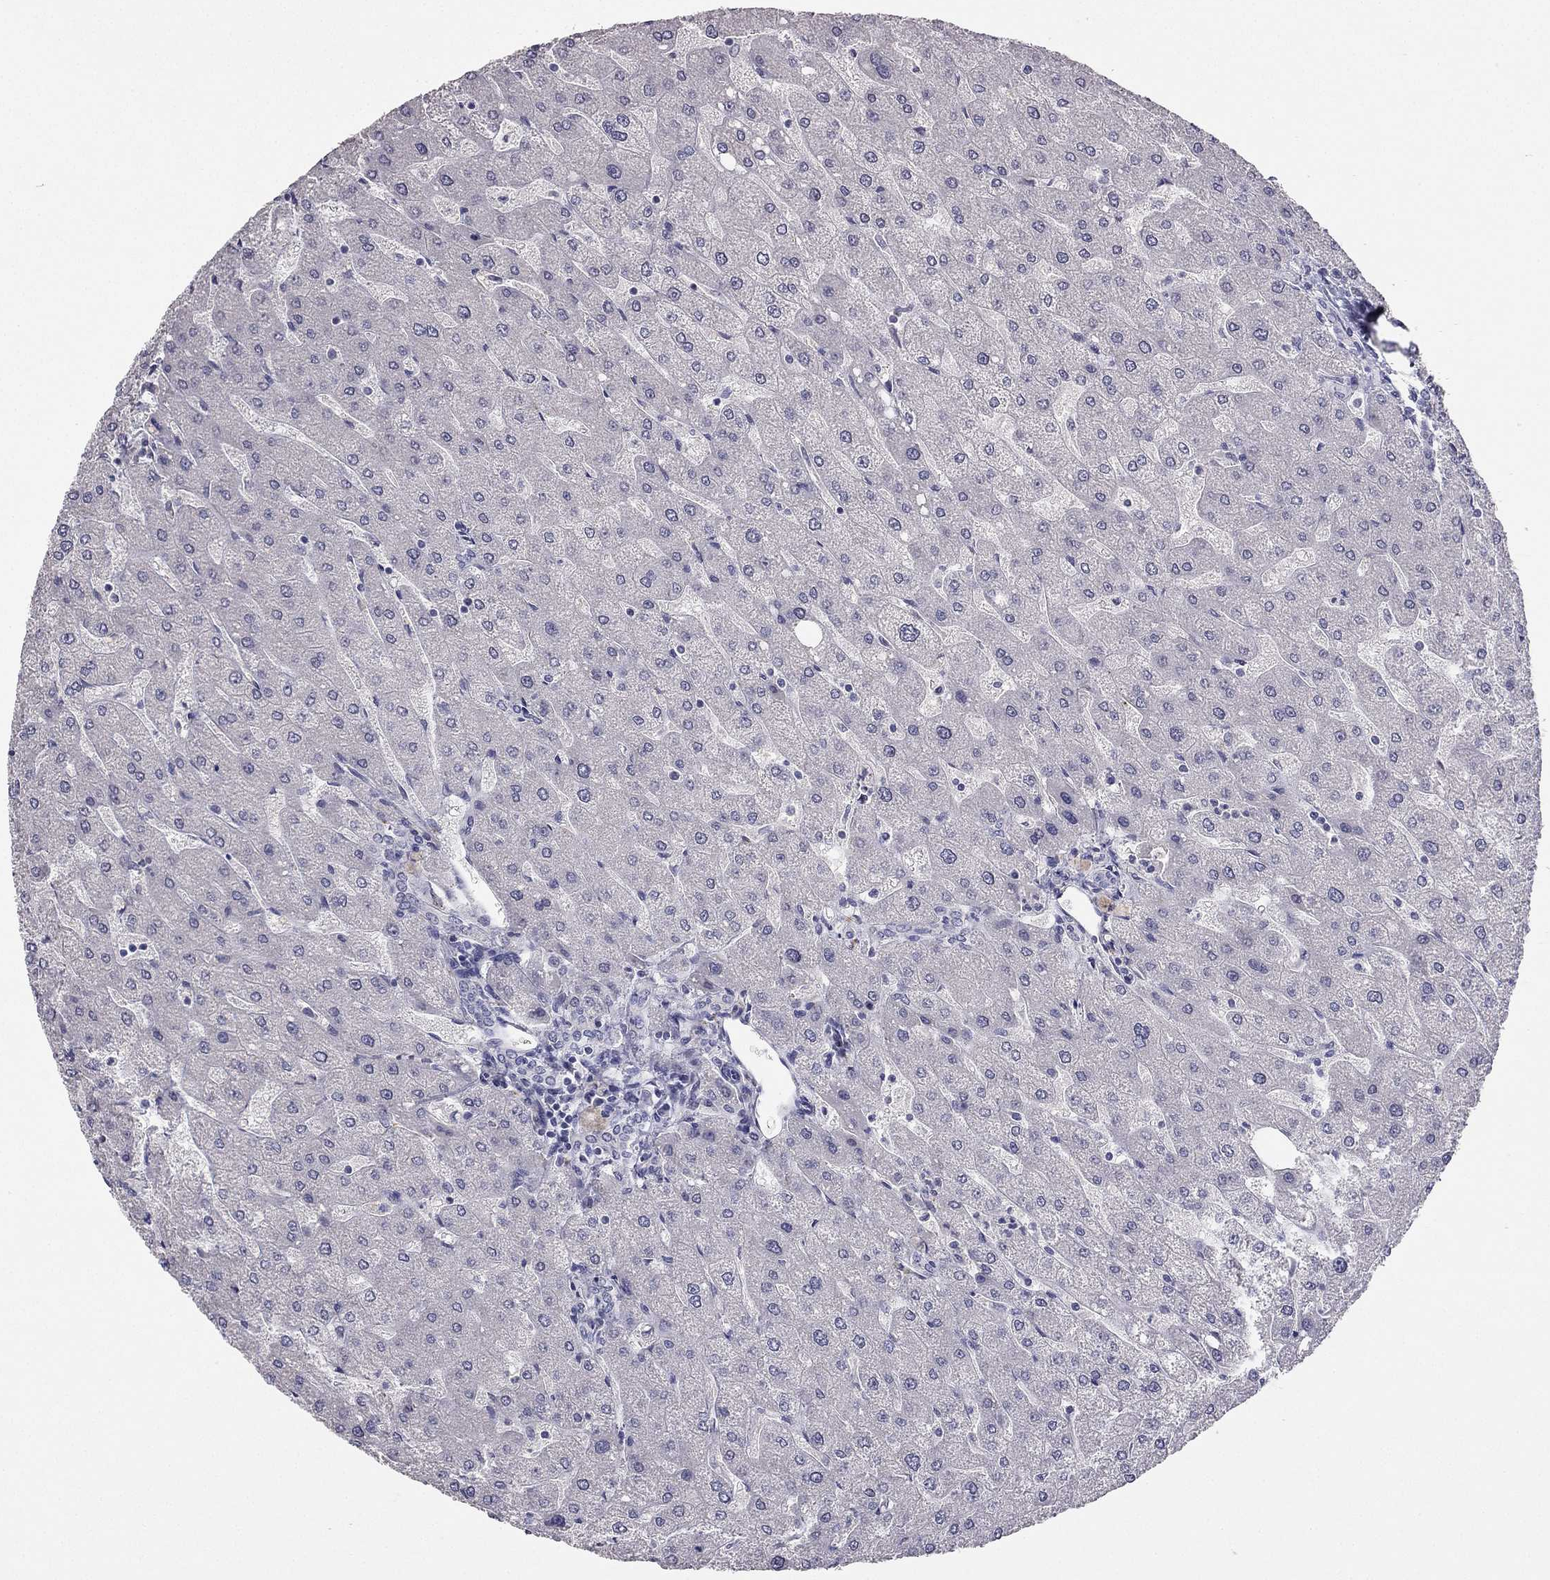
{"staining": {"intensity": "negative", "quantity": "none", "location": "none"}, "tissue": "liver", "cell_type": "Cholangiocytes", "image_type": "normal", "snomed": [{"axis": "morphology", "description": "Normal tissue, NOS"}, {"axis": "topography", "description": "Liver"}], "caption": "Cholangiocytes show no significant expression in benign liver. Nuclei are stained in blue.", "gene": "CALB2", "patient": {"sex": "male", "age": 67}}